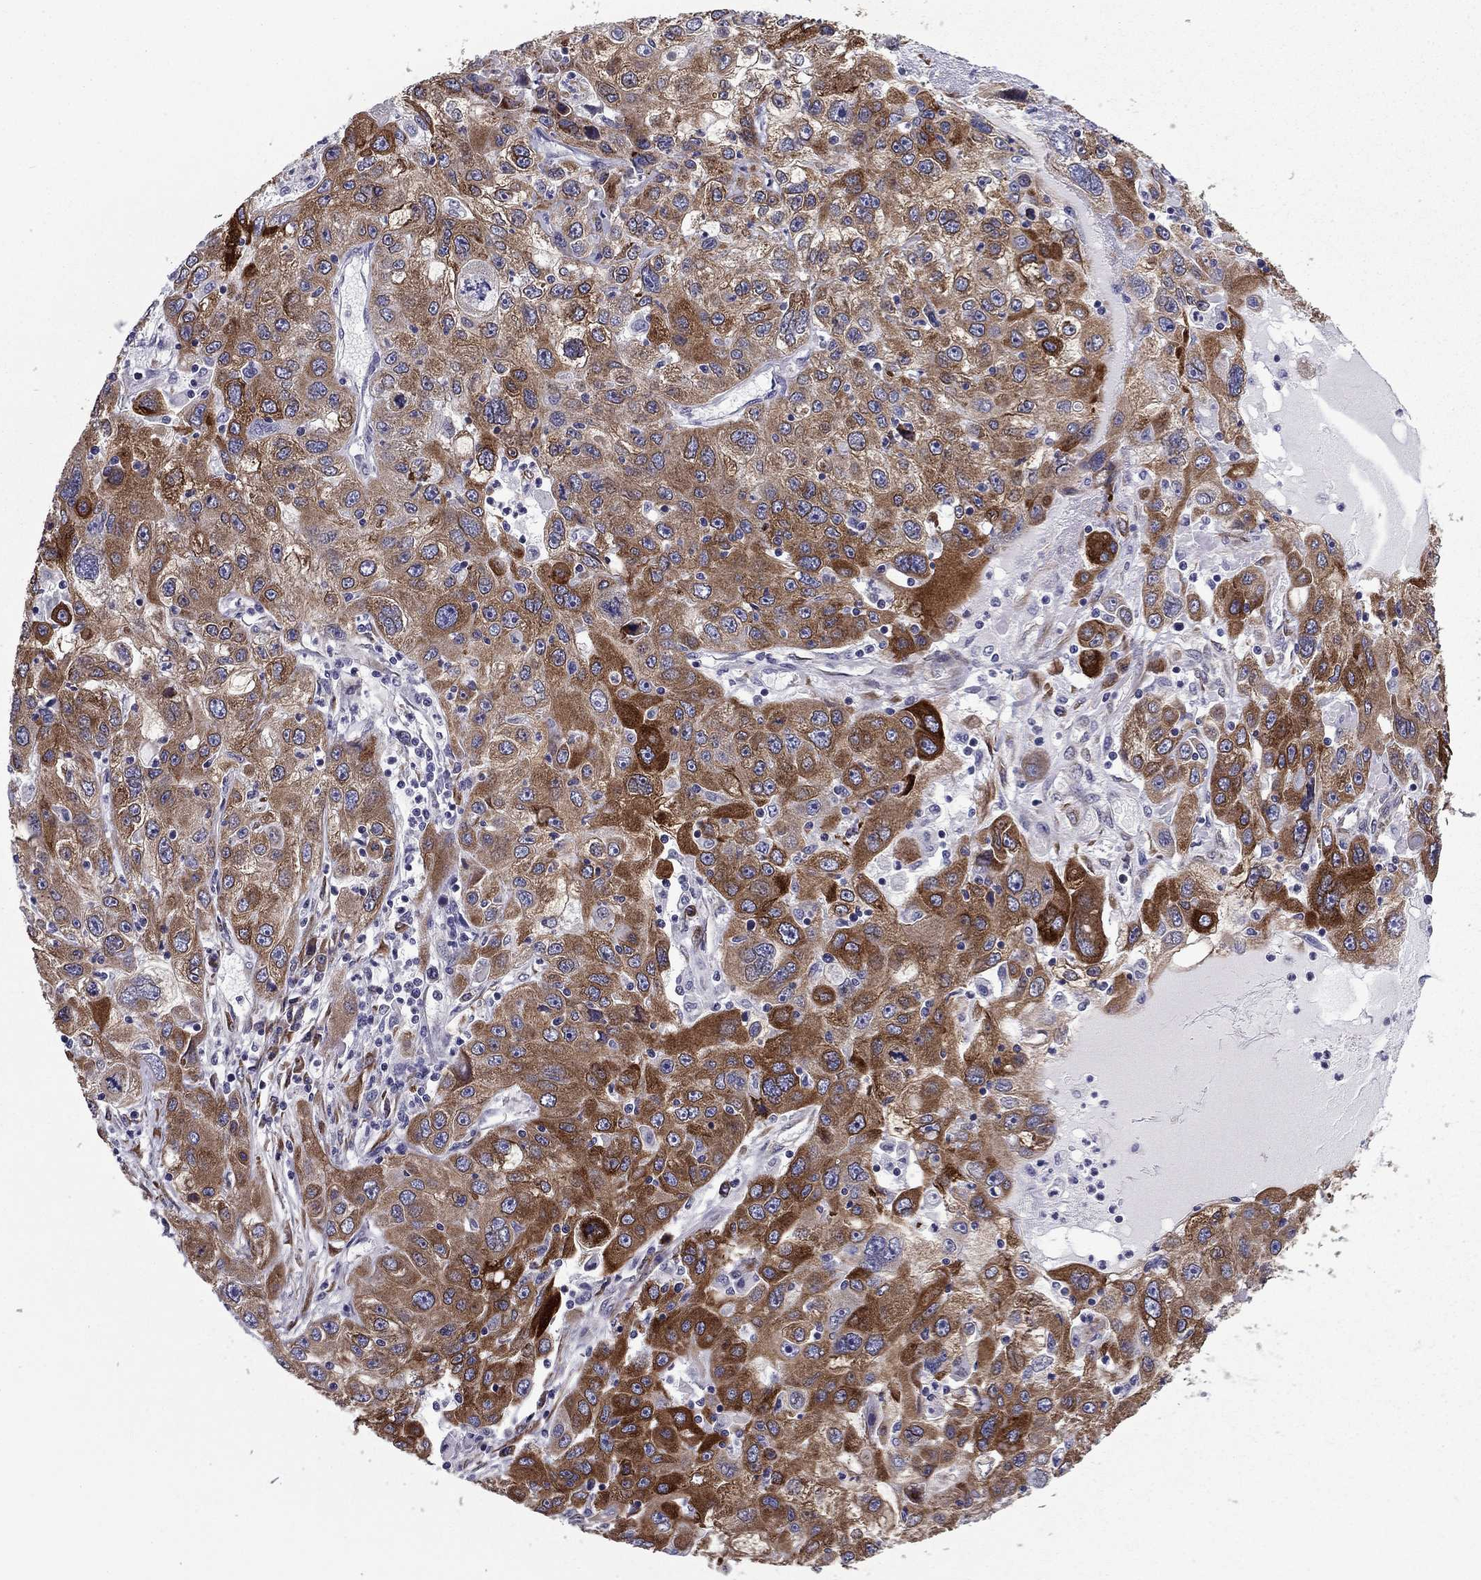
{"staining": {"intensity": "strong", "quantity": "25%-75%", "location": "cytoplasmic/membranous"}, "tissue": "stomach cancer", "cell_type": "Tumor cells", "image_type": "cancer", "snomed": [{"axis": "morphology", "description": "Adenocarcinoma, NOS"}, {"axis": "topography", "description": "Stomach"}], "caption": "Immunohistochemistry of human stomach cancer (adenocarcinoma) reveals high levels of strong cytoplasmic/membranous expression in about 25%-75% of tumor cells.", "gene": "TMED3", "patient": {"sex": "male", "age": 56}}